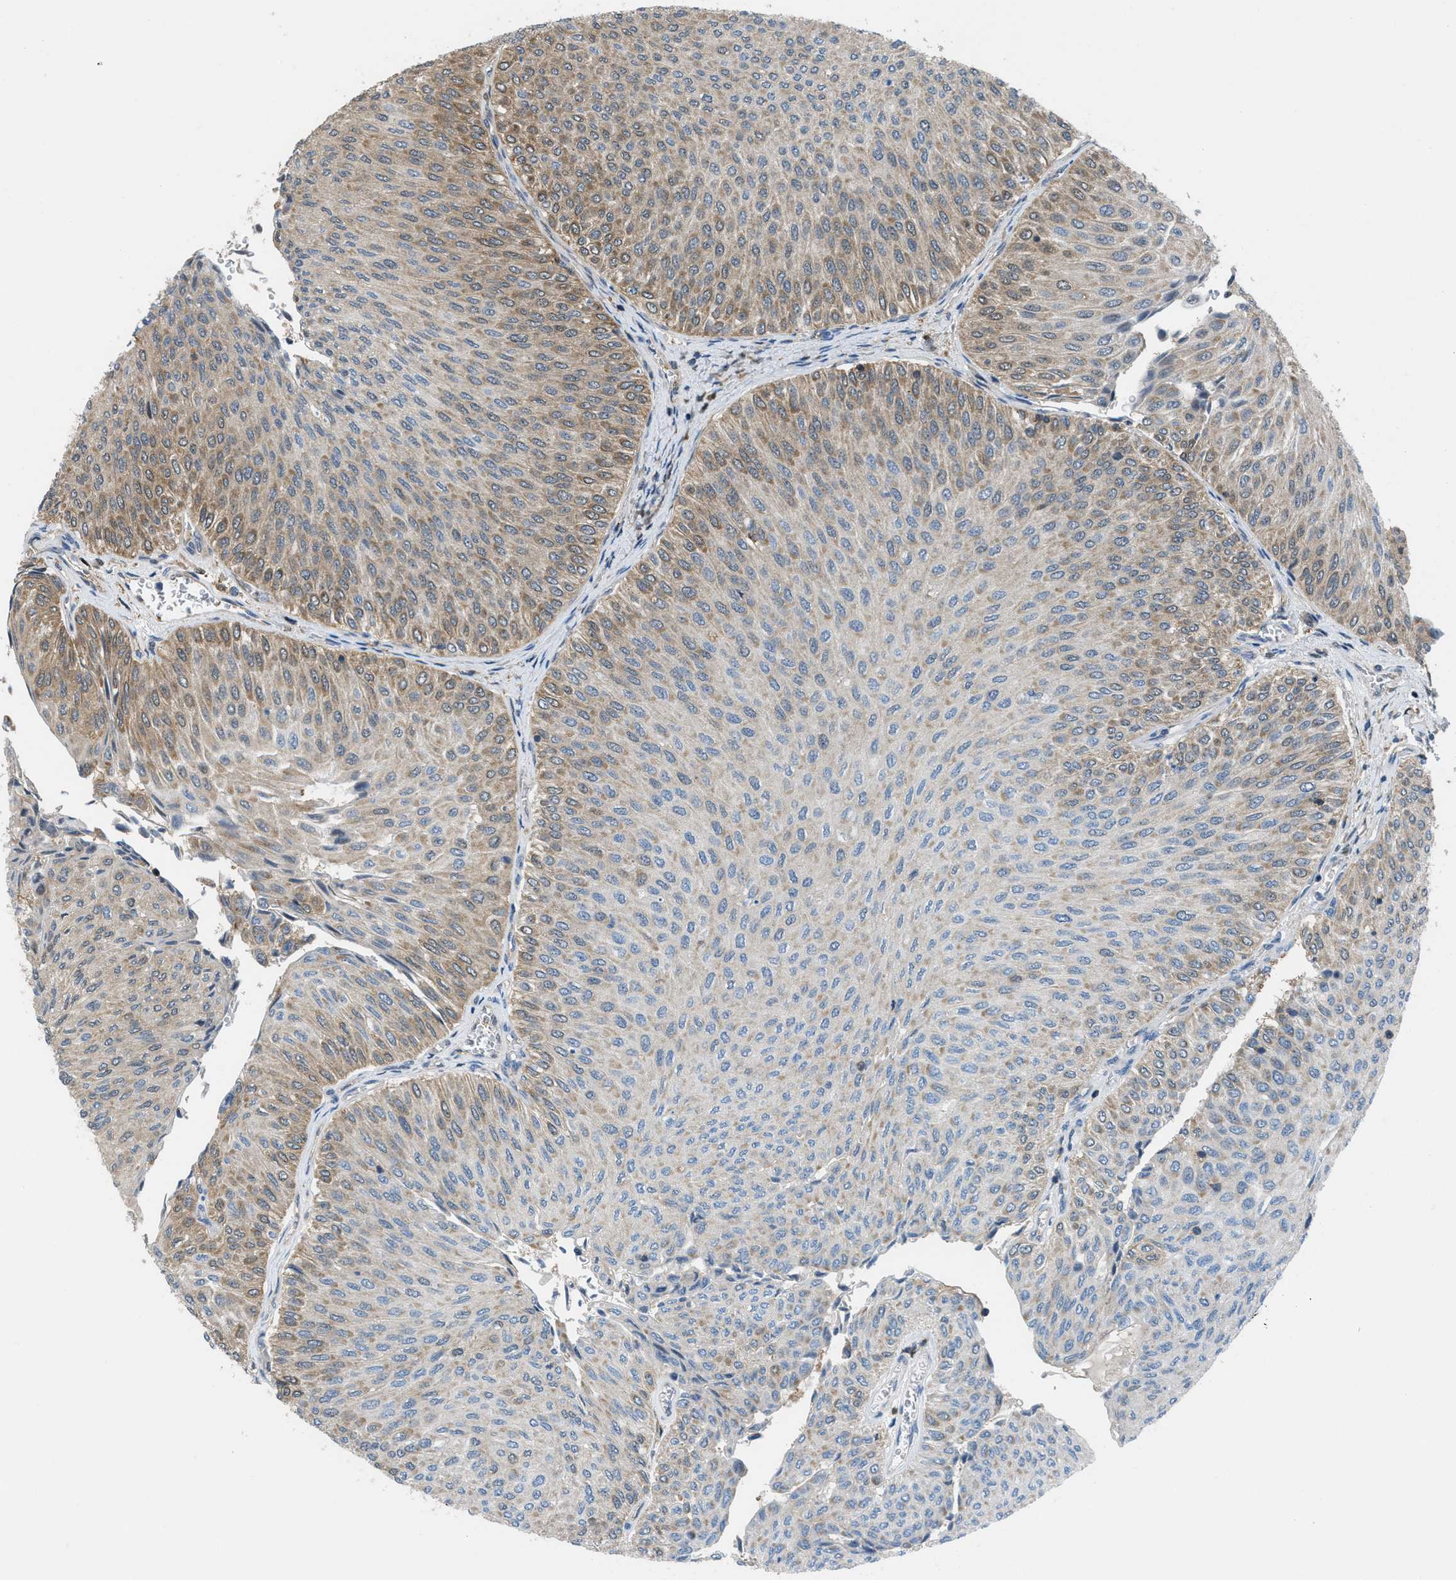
{"staining": {"intensity": "moderate", "quantity": "25%-75%", "location": "cytoplasmic/membranous"}, "tissue": "urothelial cancer", "cell_type": "Tumor cells", "image_type": "cancer", "snomed": [{"axis": "morphology", "description": "Urothelial carcinoma, Low grade"}, {"axis": "topography", "description": "Urinary bladder"}], "caption": "A brown stain shows moderate cytoplasmic/membranous positivity of a protein in human urothelial carcinoma (low-grade) tumor cells.", "gene": "PIP5K1C", "patient": {"sex": "male", "age": 78}}